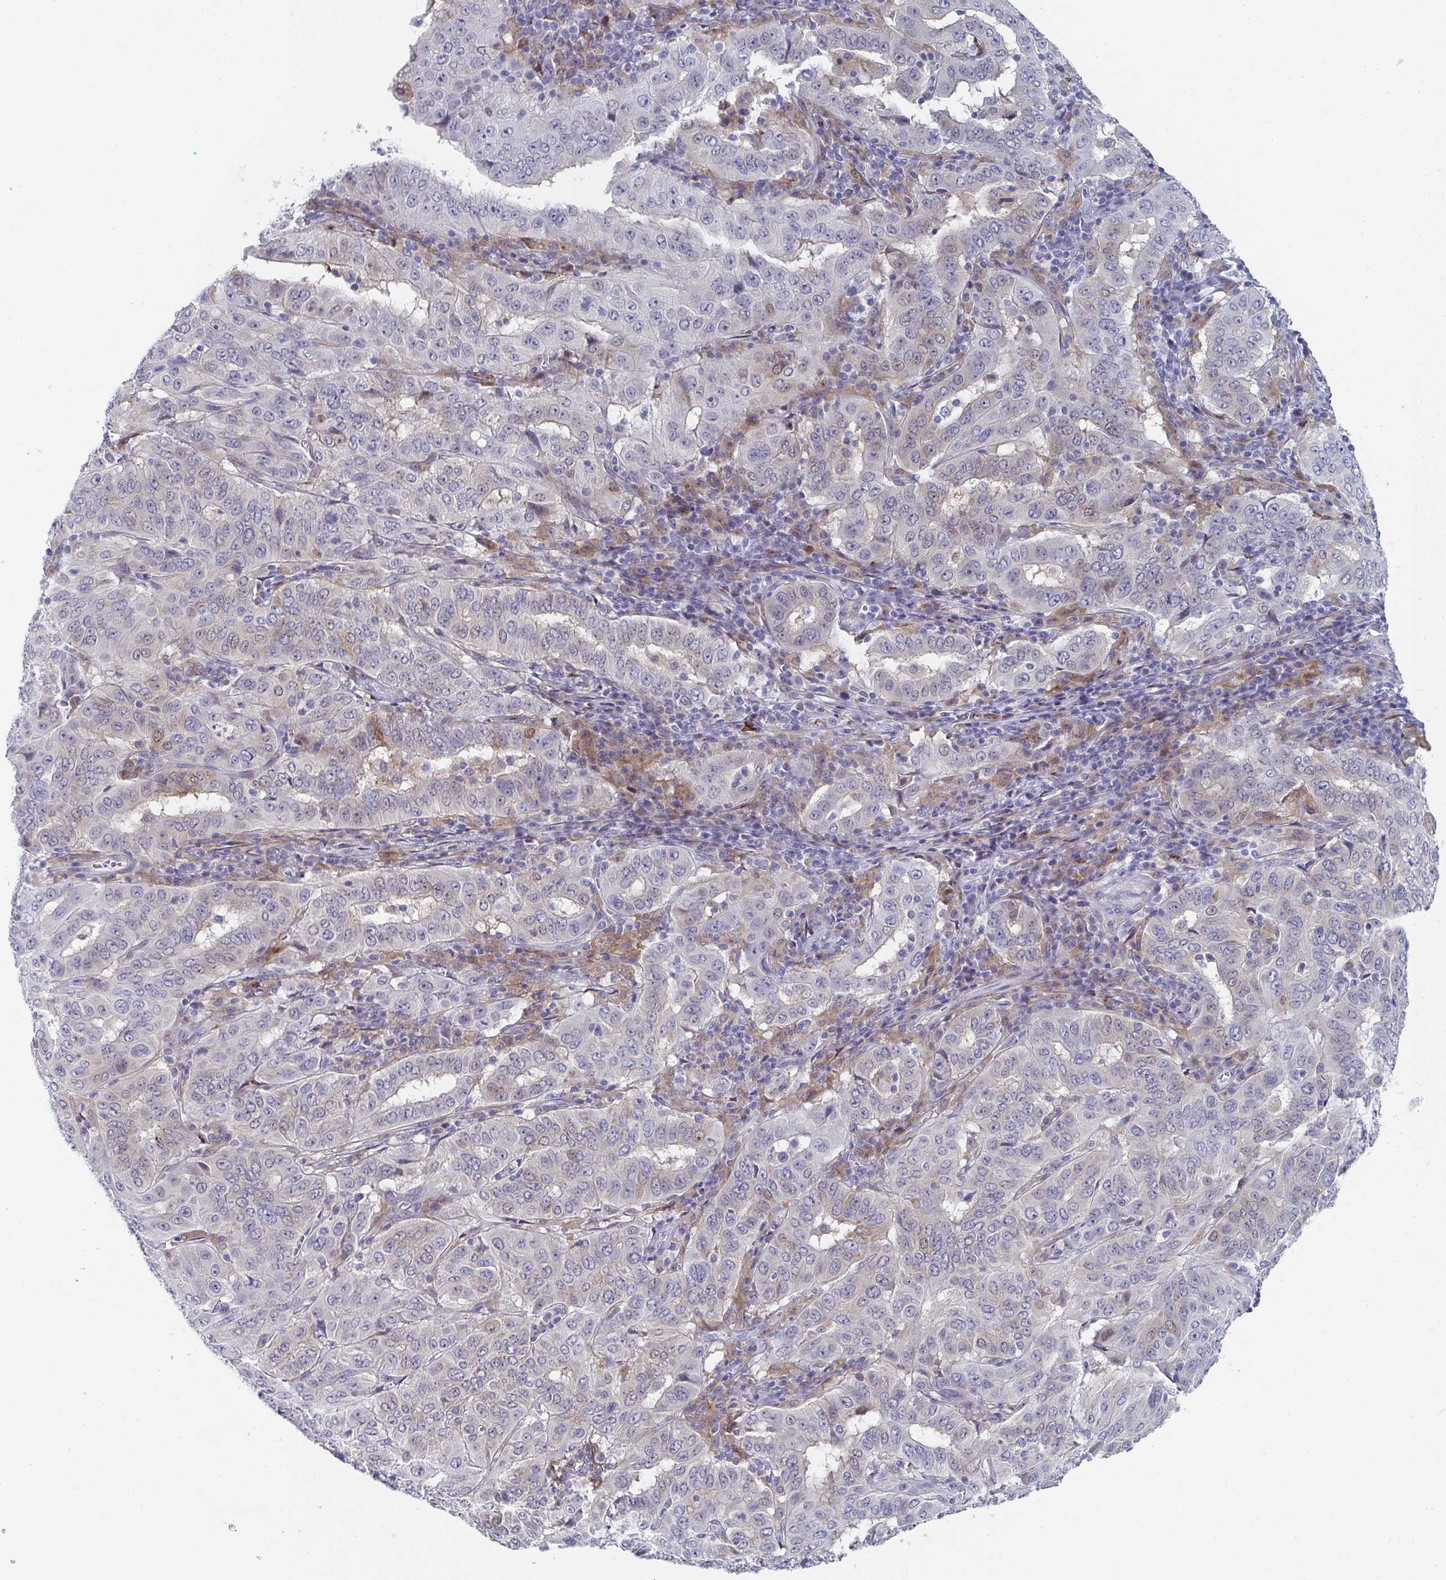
{"staining": {"intensity": "negative", "quantity": "none", "location": "none"}, "tissue": "pancreatic cancer", "cell_type": "Tumor cells", "image_type": "cancer", "snomed": [{"axis": "morphology", "description": "Adenocarcinoma, NOS"}, {"axis": "topography", "description": "Pancreas"}], "caption": "A photomicrograph of pancreatic cancer (adenocarcinoma) stained for a protein demonstrates no brown staining in tumor cells.", "gene": "PSMG1", "patient": {"sex": "male", "age": 63}}